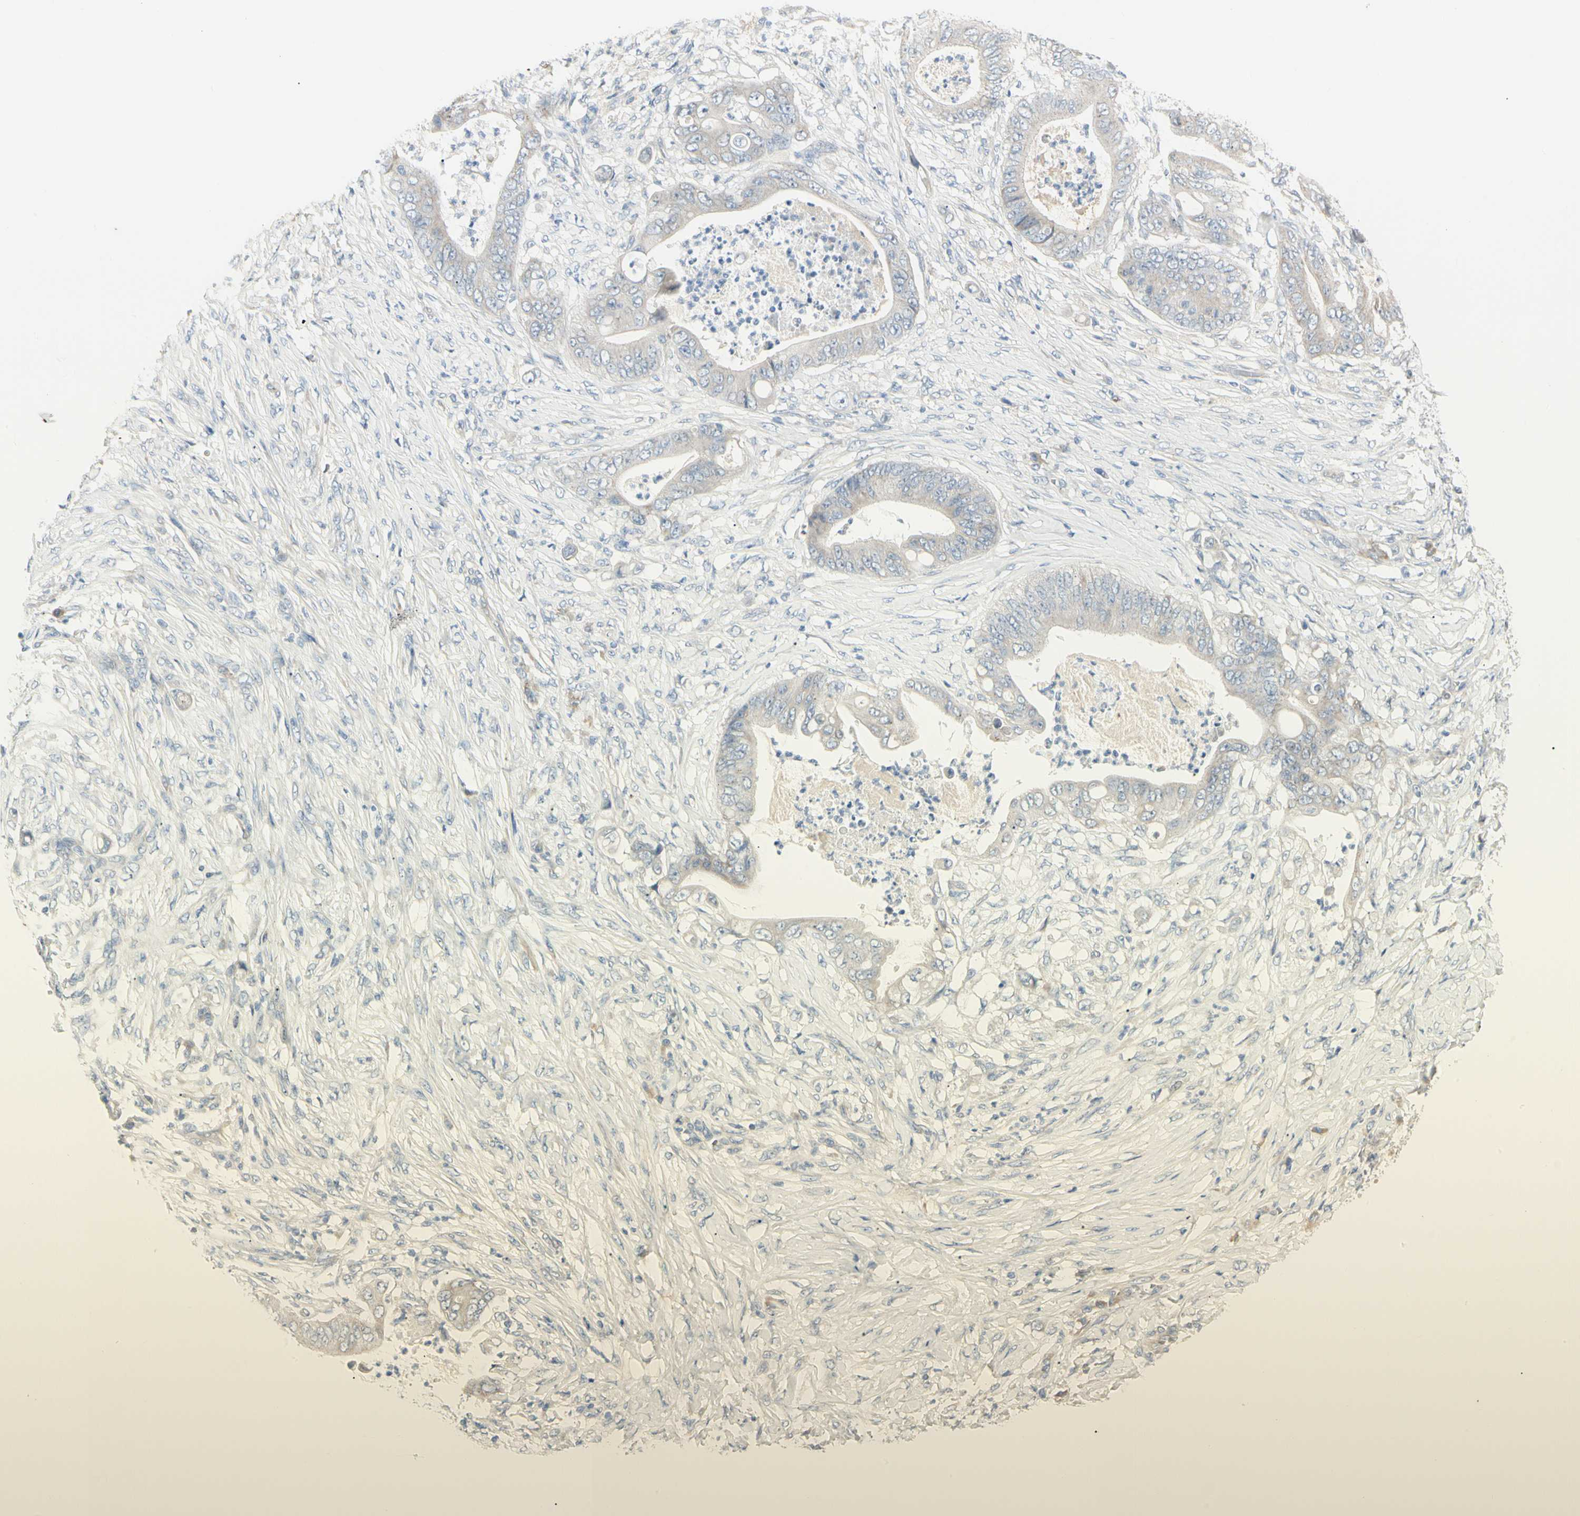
{"staining": {"intensity": "negative", "quantity": "none", "location": "none"}, "tissue": "stomach cancer", "cell_type": "Tumor cells", "image_type": "cancer", "snomed": [{"axis": "morphology", "description": "Adenocarcinoma, NOS"}, {"axis": "topography", "description": "Stomach"}], "caption": "High power microscopy micrograph of an IHC micrograph of stomach cancer (adenocarcinoma), revealing no significant staining in tumor cells. Brightfield microscopy of IHC stained with DAB (brown) and hematoxylin (blue), captured at high magnification.", "gene": "ALDH18A1", "patient": {"sex": "female", "age": 73}}